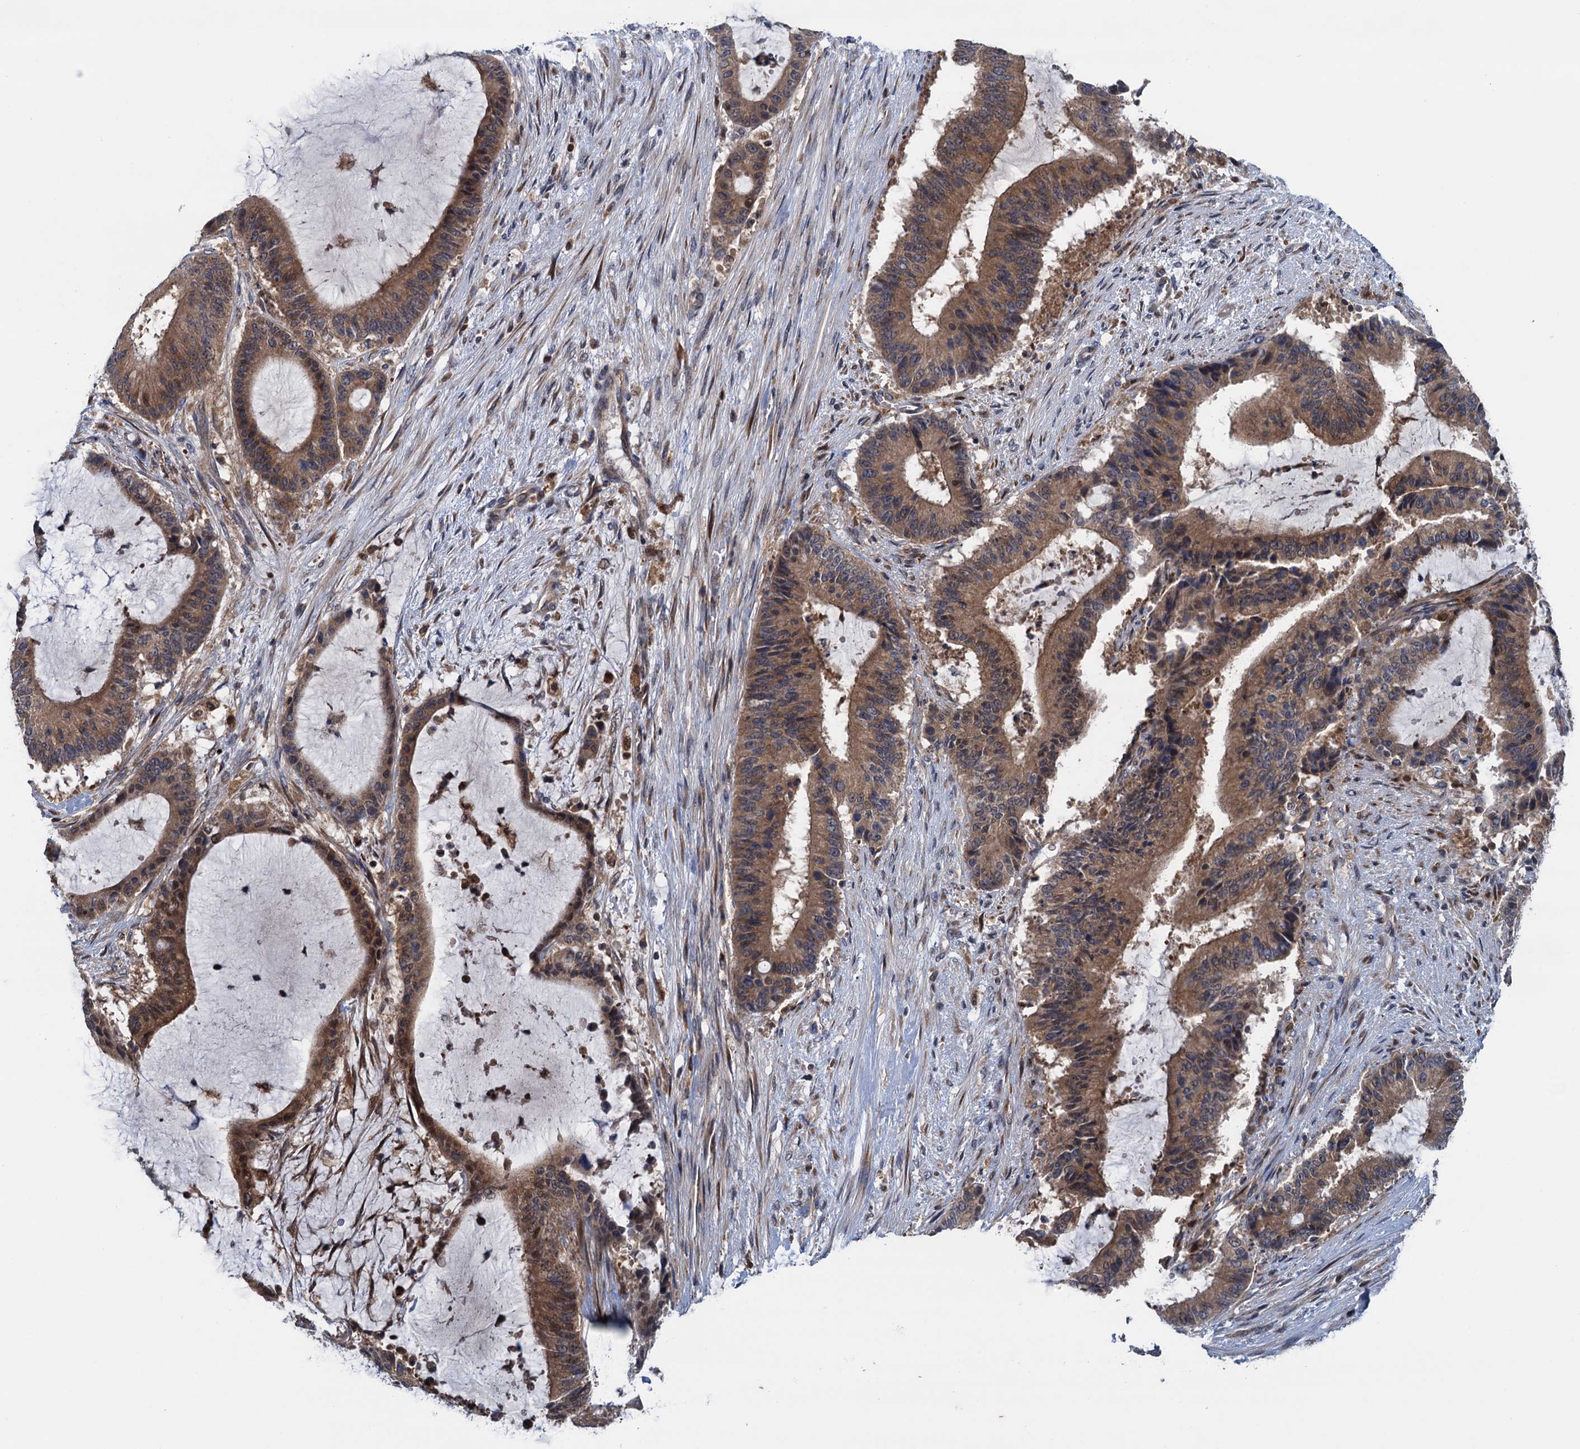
{"staining": {"intensity": "moderate", "quantity": ">75%", "location": "cytoplasmic/membranous,nuclear"}, "tissue": "liver cancer", "cell_type": "Tumor cells", "image_type": "cancer", "snomed": [{"axis": "morphology", "description": "Normal tissue, NOS"}, {"axis": "morphology", "description": "Cholangiocarcinoma"}, {"axis": "topography", "description": "Liver"}, {"axis": "topography", "description": "Peripheral nerve tissue"}], "caption": "Immunohistochemical staining of human liver cancer (cholangiocarcinoma) reveals moderate cytoplasmic/membranous and nuclear protein positivity in about >75% of tumor cells. (DAB (3,3'-diaminobenzidine) = brown stain, brightfield microscopy at high magnification).", "gene": "CNTN5", "patient": {"sex": "female", "age": 73}}